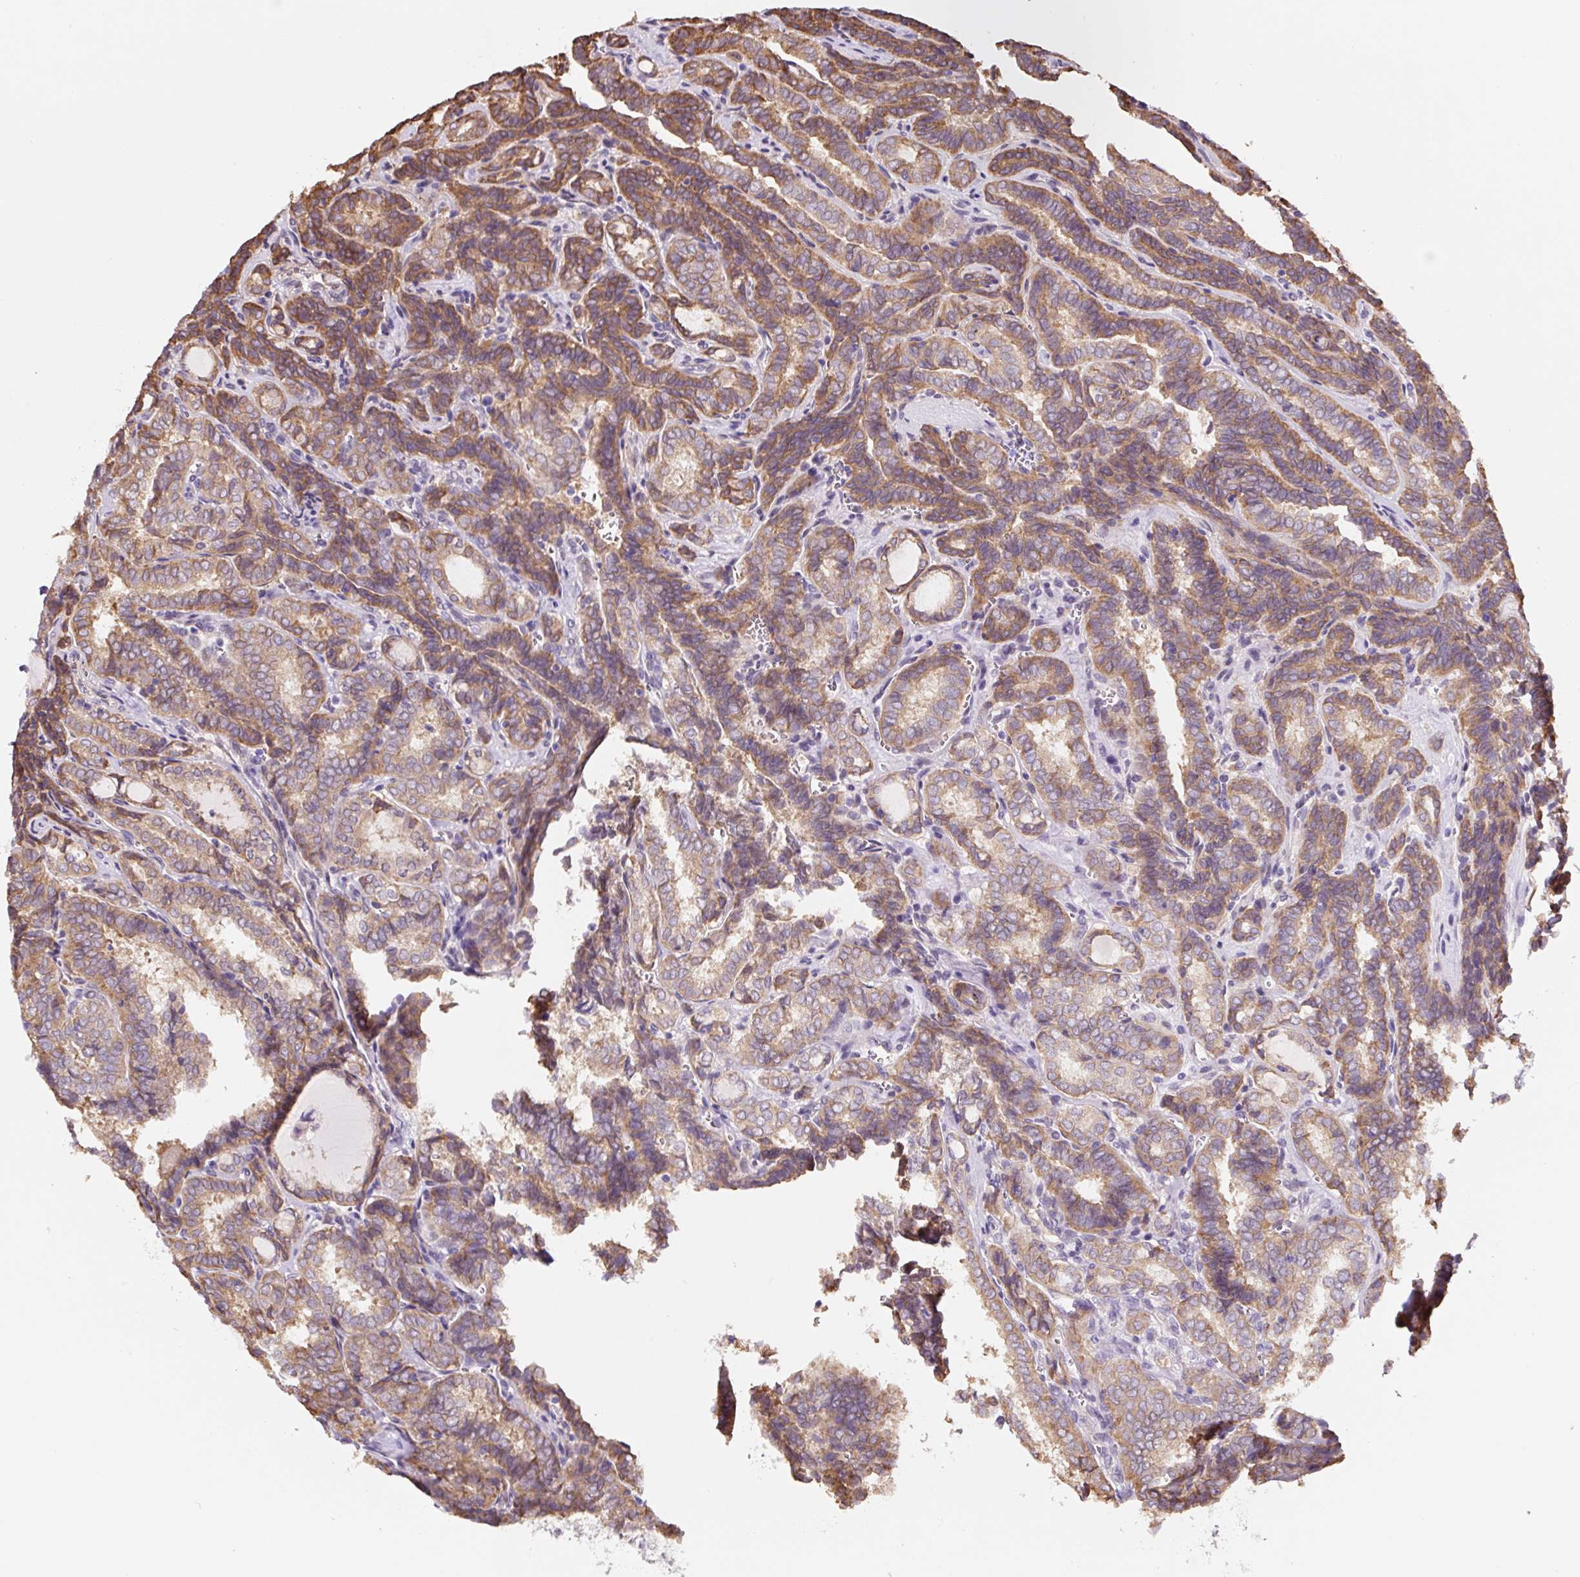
{"staining": {"intensity": "moderate", "quantity": "25%-75%", "location": "cytoplasmic/membranous"}, "tissue": "thyroid cancer", "cell_type": "Tumor cells", "image_type": "cancer", "snomed": [{"axis": "morphology", "description": "Papillary adenocarcinoma, NOS"}, {"axis": "topography", "description": "Thyroid gland"}], "caption": "Tumor cells exhibit moderate cytoplasmic/membranous staining in approximately 25%-75% of cells in thyroid papillary adenocarcinoma. The staining is performed using DAB (3,3'-diaminobenzidine) brown chromogen to label protein expression. The nuclei are counter-stained blue using hematoxylin.", "gene": "ASRGL1", "patient": {"sex": "female", "age": 30}}